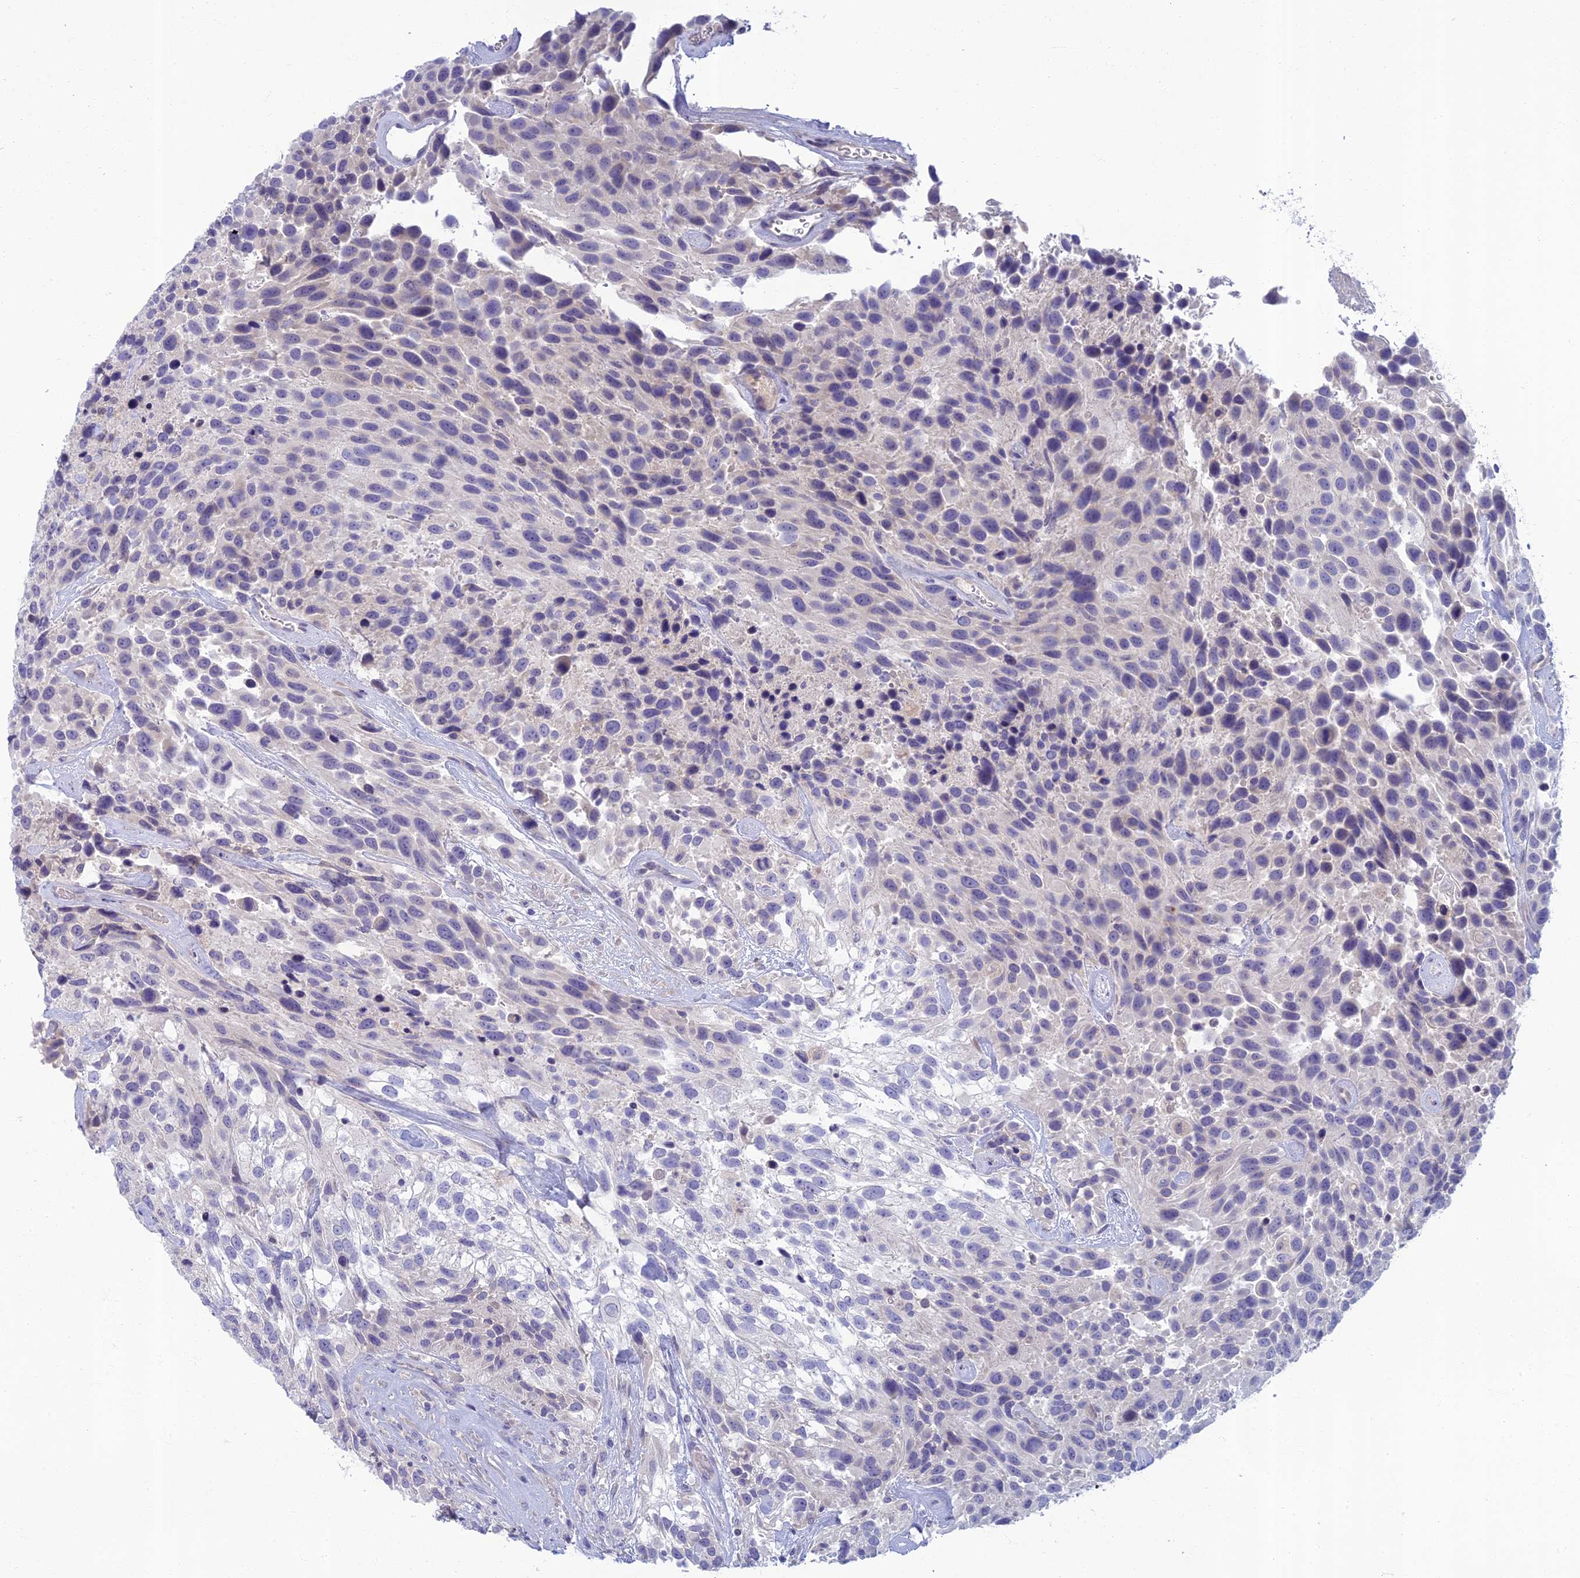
{"staining": {"intensity": "negative", "quantity": "none", "location": "none"}, "tissue": "urothelial cancer", "cell_type": "Tumor cells", "image_type": "cancer", "snomed": [{"axis": "morphology", "description": "Urothelial carcinoma, High grade"}, {"axis": "topography", "description": "Urinary bladder"}], "caption": "High power microscopy photomicrograph of an immunohistochemistry histopathology image of urothelial cancer, revealing no significant positivity in tumor cells.", "gene": "SLC25A41", "patient": {"sex": "female", "age": 70}}